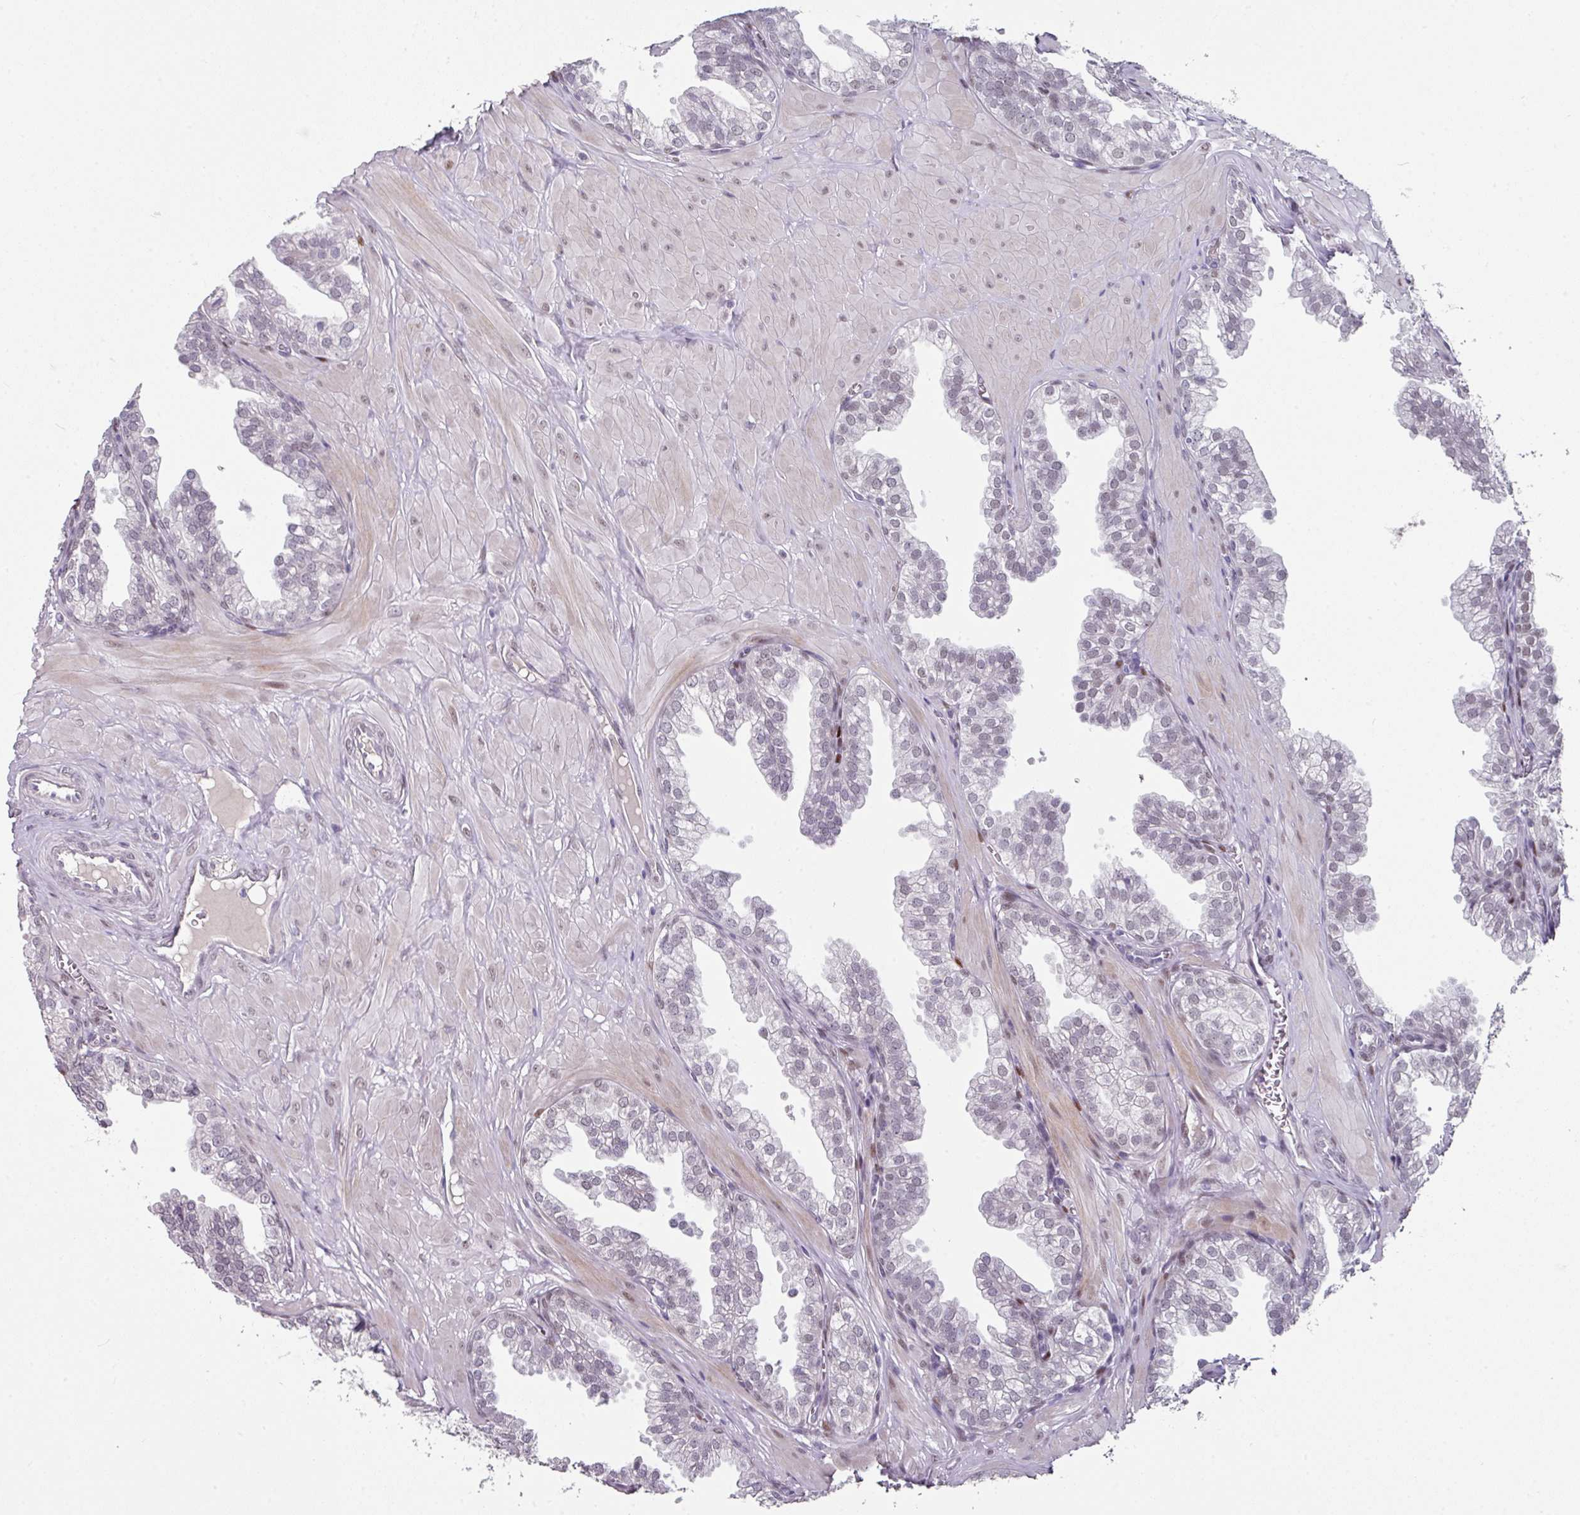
{"staining": {"intensity": "weak", "quantity": "25%-75%", "location": "nuclear"}, "tissue": "prostate", "cell_type": "Glandular cells", "image_type": "normal", "snomed": [{"axis": "morphology", "description": "Normal tissue, NOS"}, {"axis": "topography", "description": "Prostate"}, {"axis": "topography", "description": "Peripheral nerve tissue"}], "caption": "Protein staining displays weak nuclear staining in about 25%-75% of glandular cells in normal prostate.", "gene": "ELK1", "patient": {"sex": "male", "age": 55}}